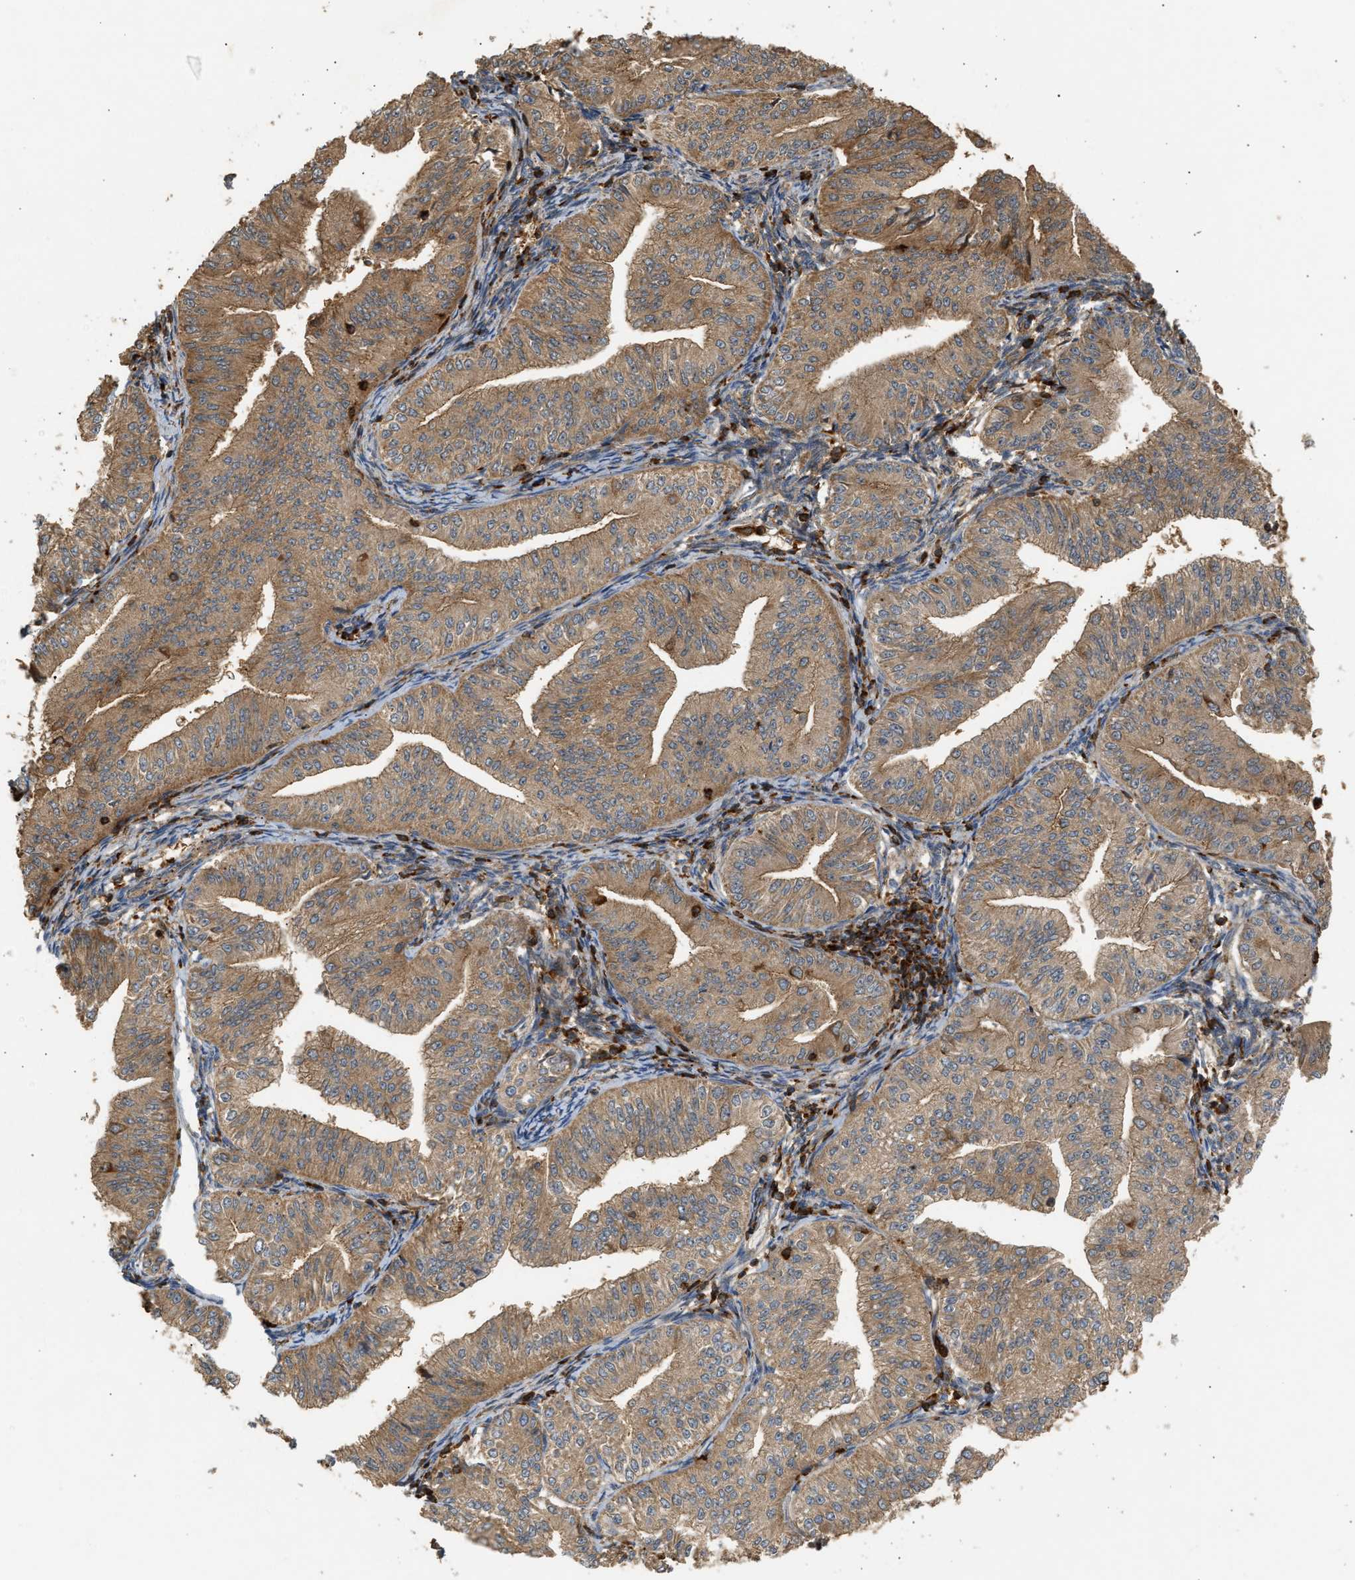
{"staining": {"intensity": "moderate", "quantity": ">75%", "location": "cytoplasmic/membranous"}, "tissue": "endometrial cancer", "cell_type": "Tumor cells", "image_type": "cancer", "snomed": [{"axis": "morphology", "description": "Normal tissue, NOS"}, {"axis": "morphology", "description": "Adenocarcinoma, NOS"}, {"axis": "topography", "description": "Endometrium"}], "caption": "Endometrial adenocarcinoma stained for a protein shows moderate cytoplasmic/membranous positivity in tumor cells.", "gene": "GOPC", "patient": {"sex": "female", "age": 53}}